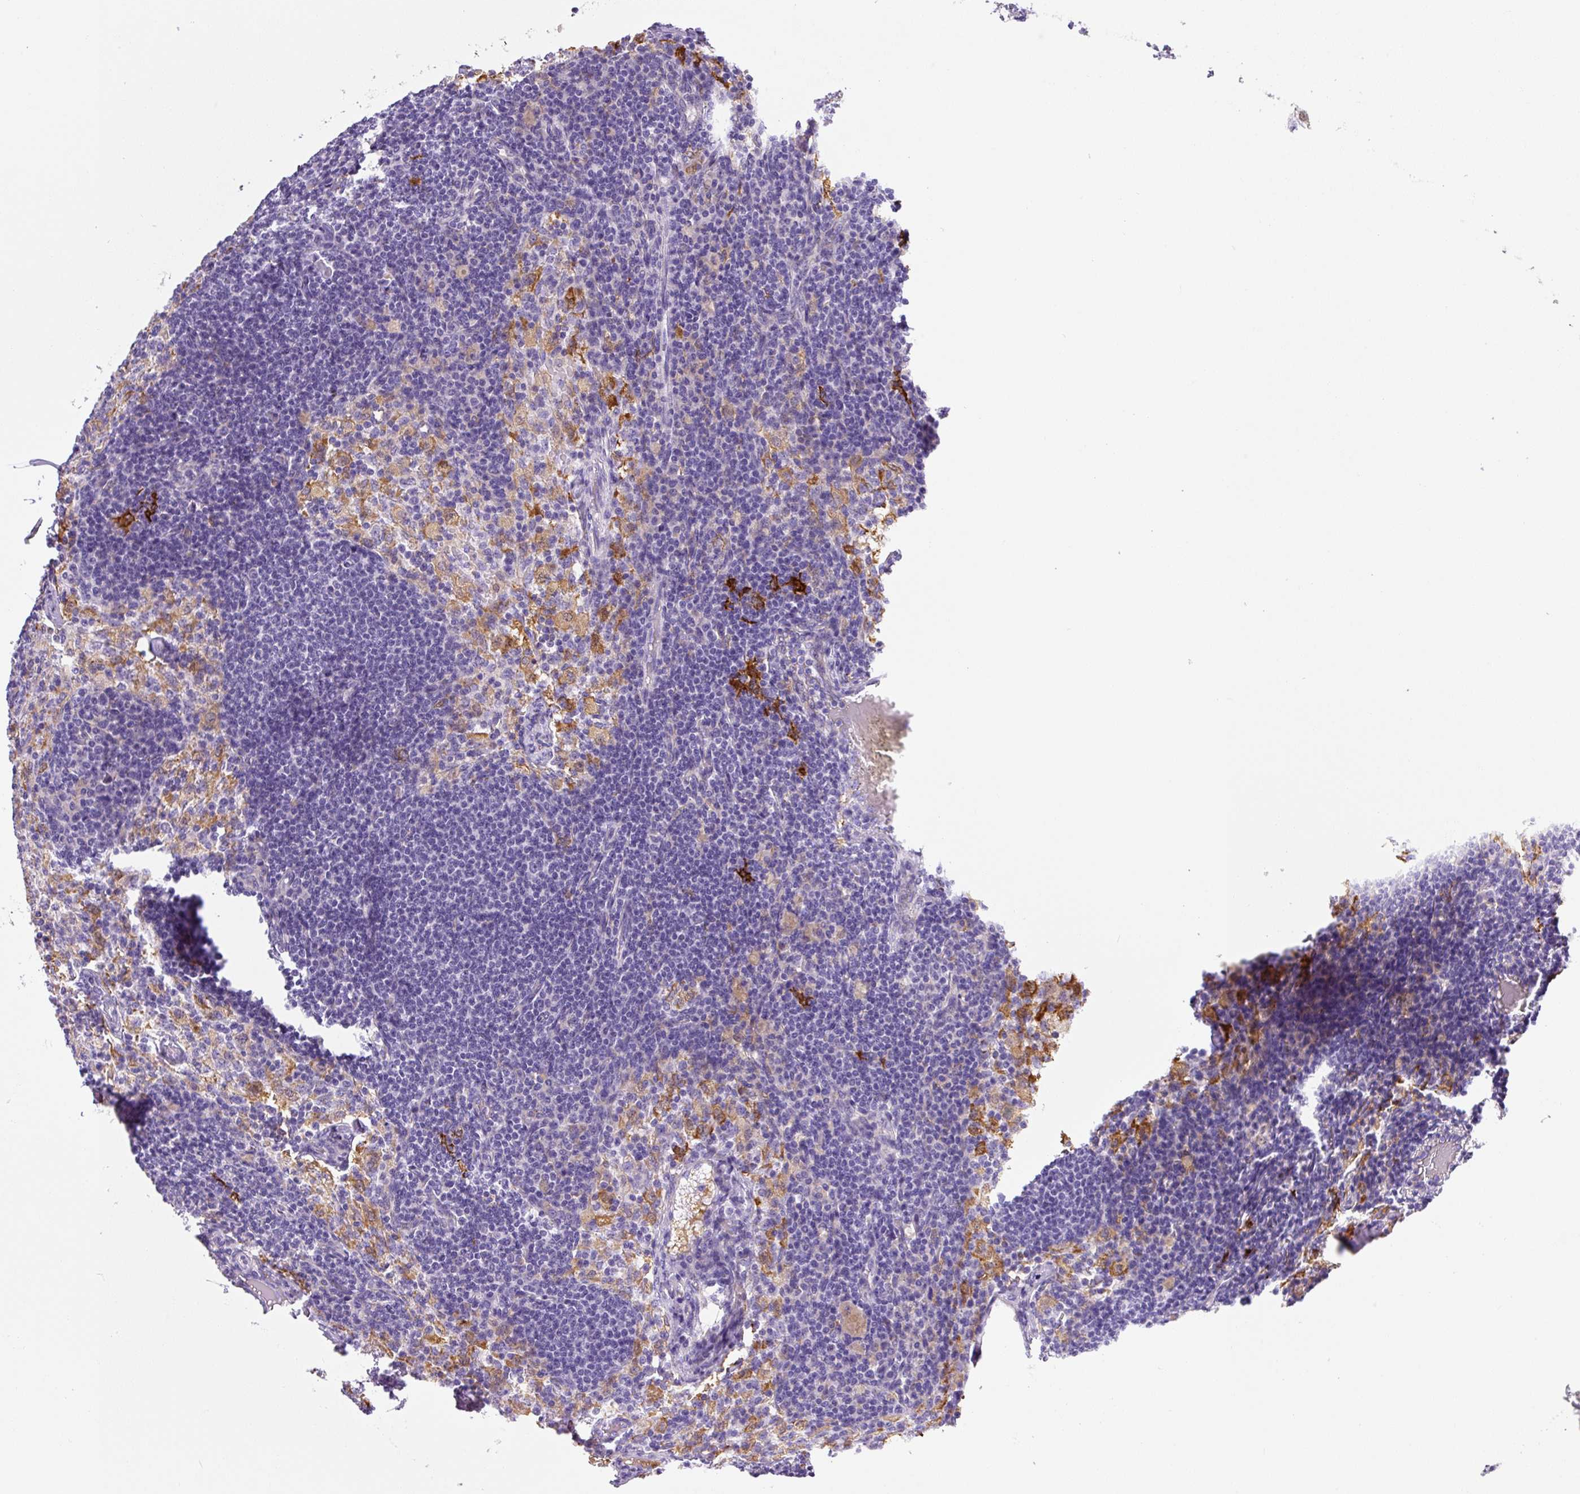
{"staining": {"intensity": "negative", "quantity": "none", "location": "none"}, "tissue": "lymph node", "cell_type": "Germinal center cells", "image_type": "normal", "snomed": [{"axis": "morphology", "description": "Normal tissue, NOS"}, {"axis": "topography", "description": "Lymph node"}], "caption": "The photomicrograph demonstrates no significant expression in germinal center cells of lymph node.", "gene": "ASB4", "patient": {"sex": "male", "age": 49}}